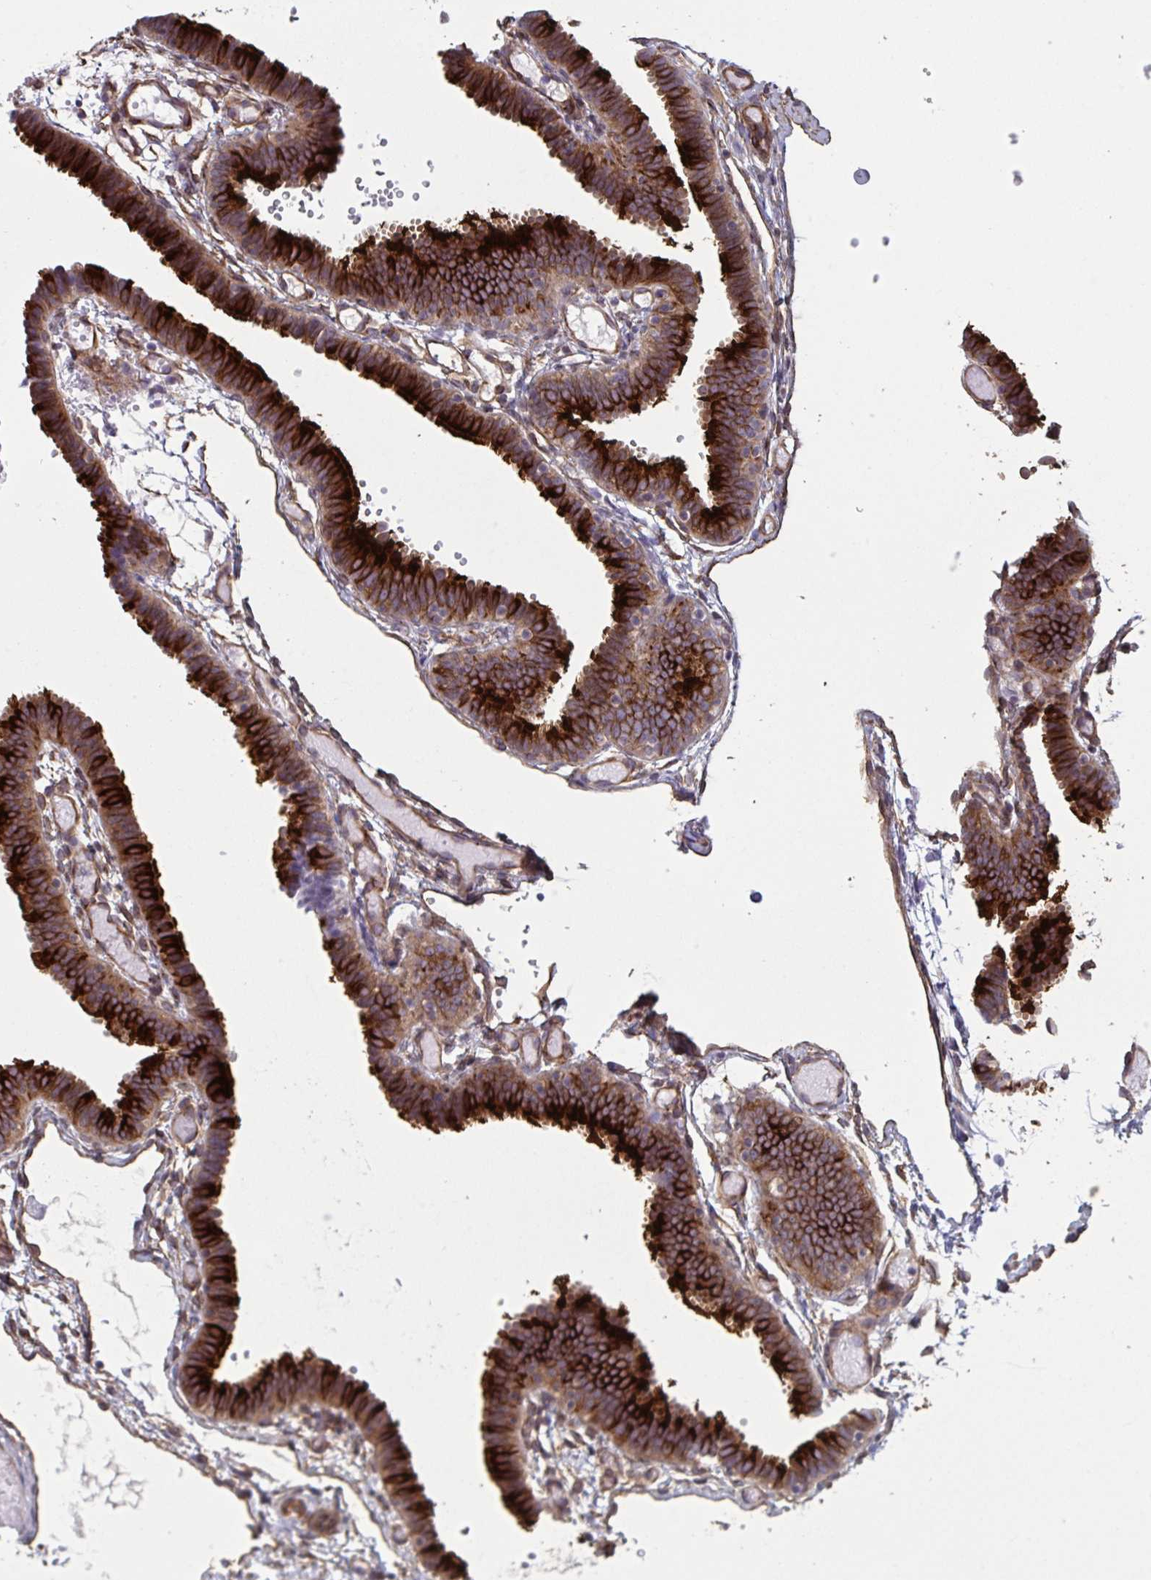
{"staining": {"intensity": "strong", "quantity": "25%-75%", "location": "cytoplasmic/membranous"}, "tissue": "fallopian tube", "cell_type": "Glandular cells", "image_type": "normal", "snomed": [{"axis": "morphology", "description": "Normal tissue, NOS"}, {"axis": "topography", "description": "Fallopian tube"}], "caption": "Glandular cells demonstrate high levels of strong cytoplasmic/membranous expression in approximately 25%-75% of cells in normal fallopian tube.", "gene": "TNFSF10", "patient": {"sex": "female", "age": 37}}